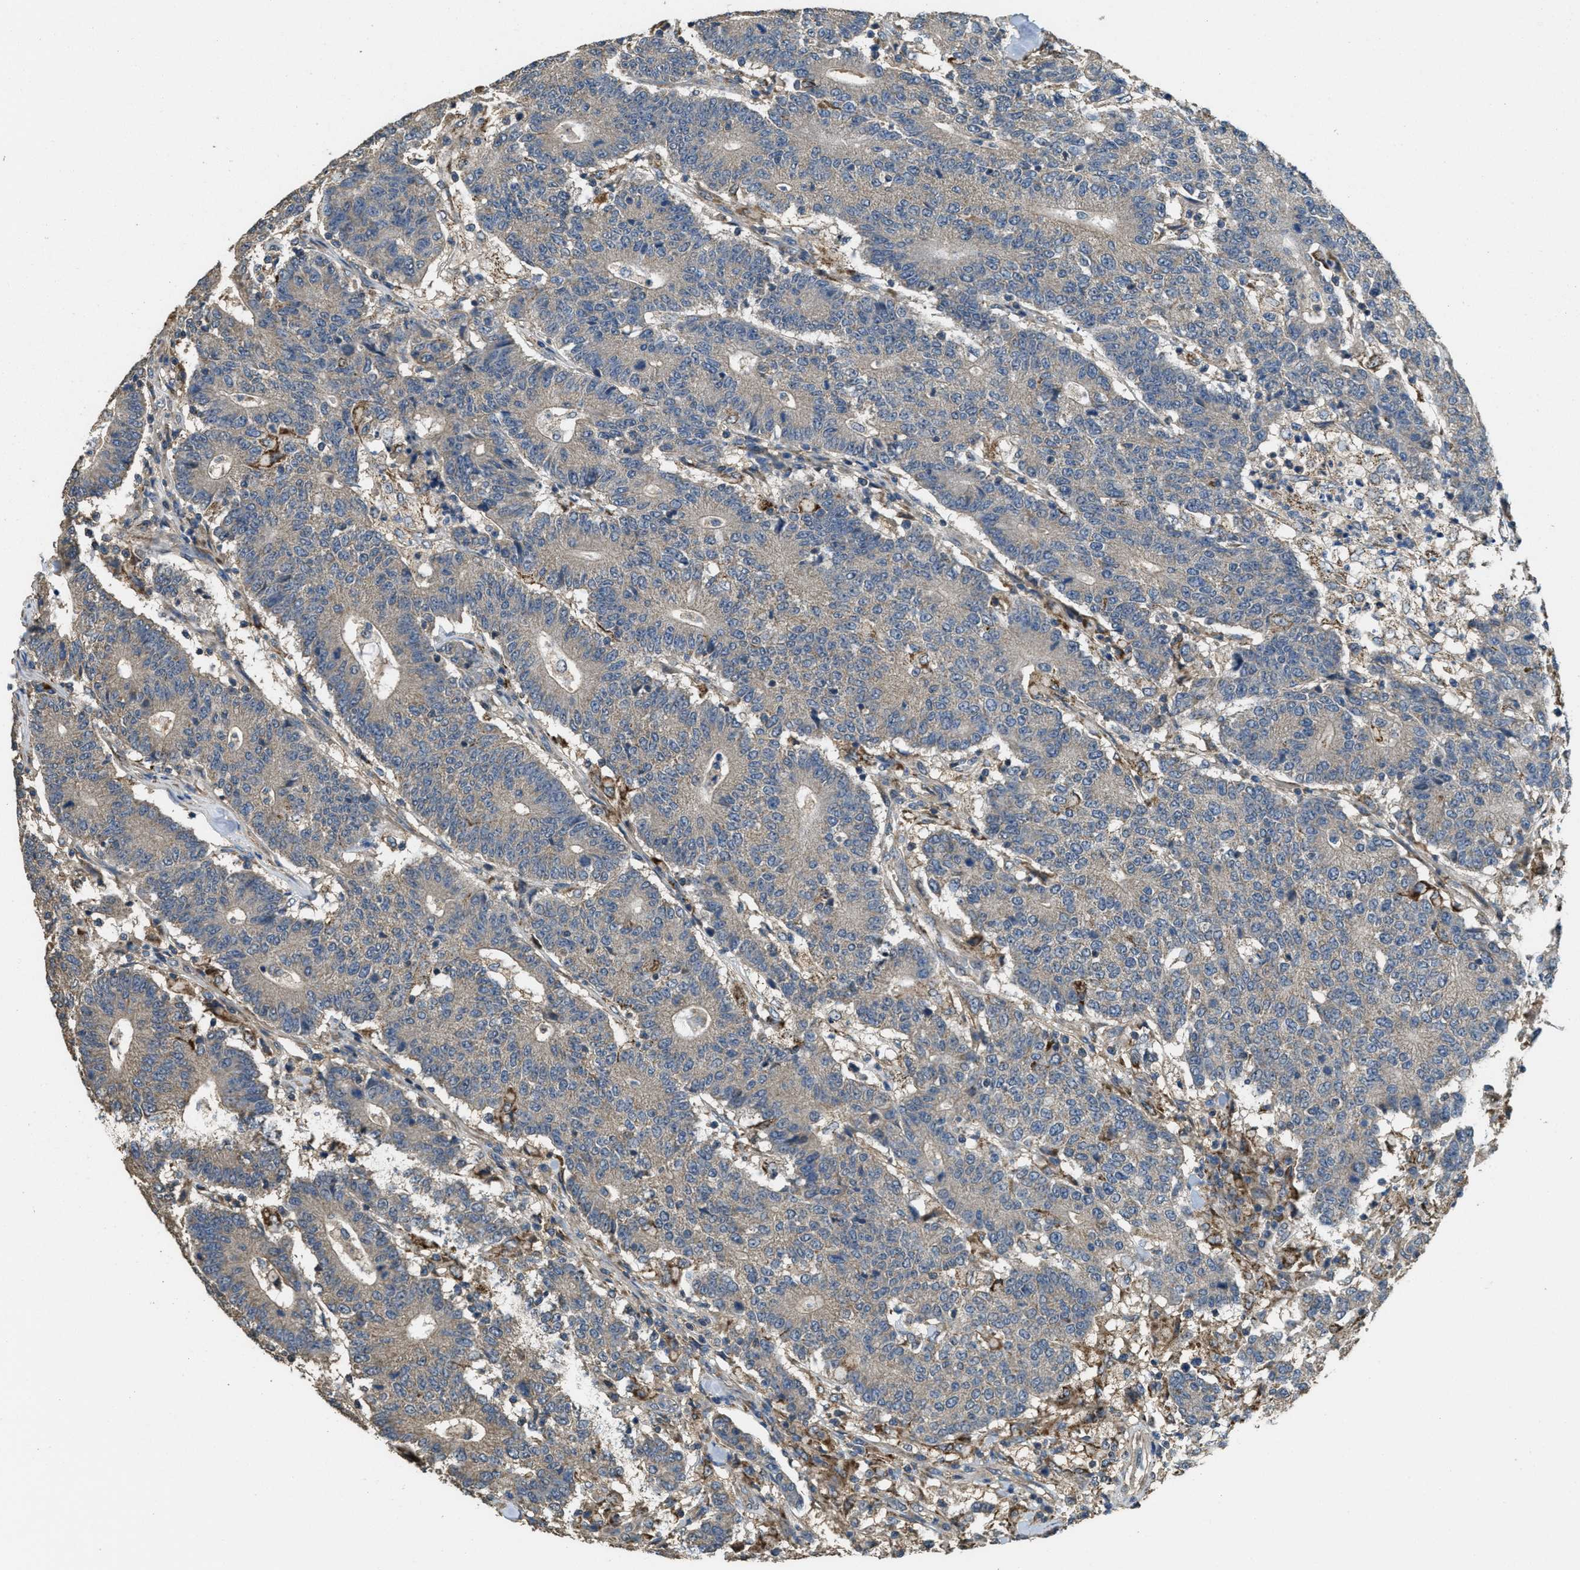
{"staining": {"intensity": "weak", "quantity": "<25%", "location": "cytoplasmic/membranous"}, "tissue": "colorectal cancer", "cell_type": "Tumor cells", "image_type": "cancer", "snomed": [{"axis": "morphology", "description": "Normal tissue, NOS"}, {"axis": "morphology", "description": "Adenocarcinoma, NOS"}, {"axis": "topography", "description": "Colon"}], "caption": "Immunohistochemistry (IHC) image of neoplastic tissue: human adenocarcinoma (colorectal) stained with DAB (3,3'-diaminobenzidine) displays no significant protein positivity in tumor cells.", "gene": "THBS2", "patient": {"sex": "female", "age": 75}}